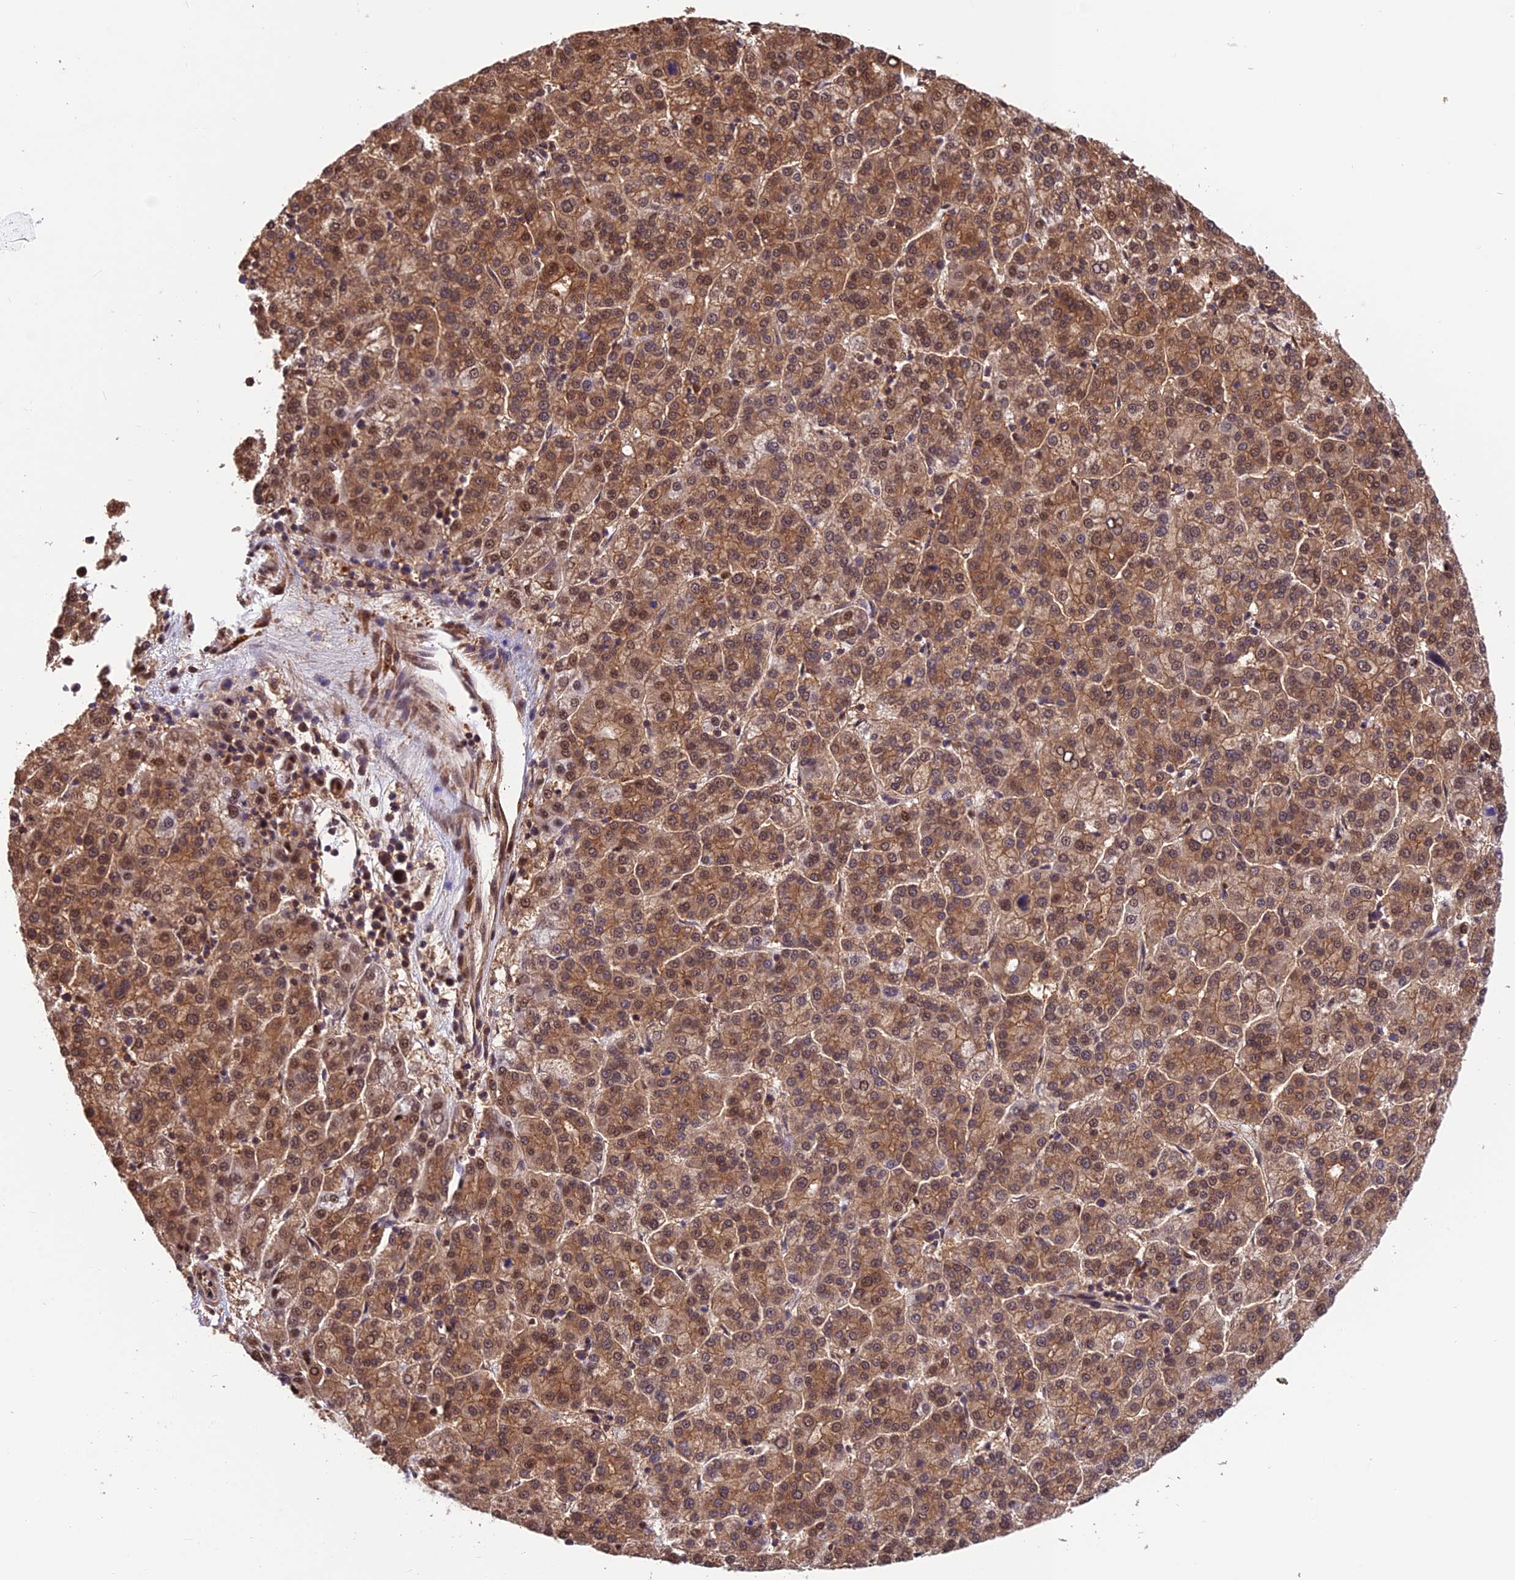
{"staining": {"intensity": "moderate", "quantity": ">75%", "location": "cytoplasmic/membranous,nuclear"}, "tissue": "liver cancer", "cell_type": "Tumor cells", "image_type": "cancer", "snomed": [{"axis": "morphology", "description": "Carcinoma, Hepatocellular, NOS"}, {"axis": "topography", "description": "Liver"}], "caption": "Immunohistochemistry image of neoplastic tissue: human liver cancer stained using immunohistochemistry shows medium levels of moderate protein expression localized specifically in the cytoplasmic/membranous and nuclear of tumor cells, appearing as a cytoplasmic/membranous and nuclear brown color.", "gene": "PSMB3", "patient": {"sex": "female", "age": 58}}